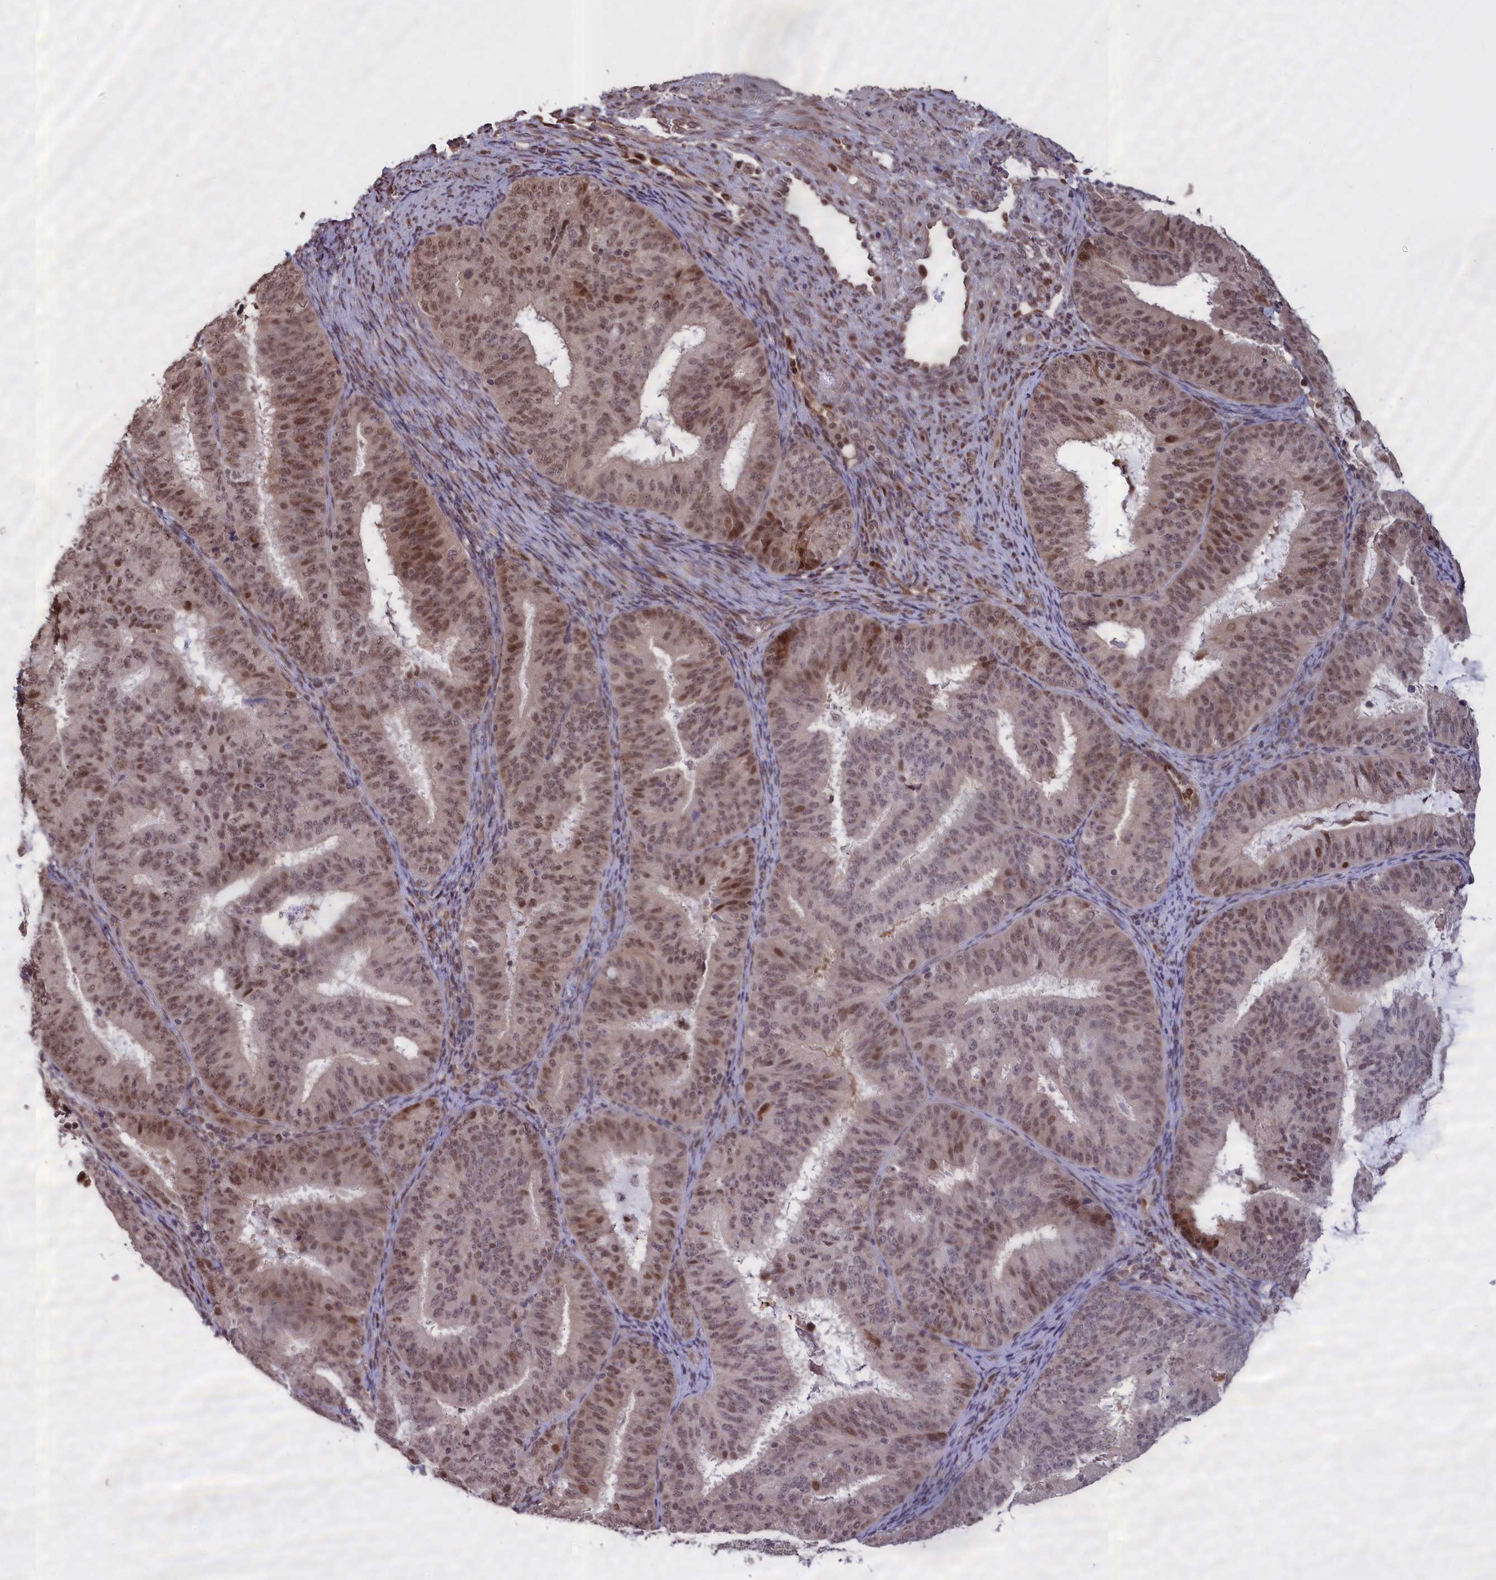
{"staining": {"intensity": "moderate", "quantity": ">75%", "location": "nuclear"}, "tissue": "endometrial cancer", "cell_type": "Tumor cells", "image_type": "cancer", "snomed": [{"axis": "morphology", "description": "Adenocarcinoma, NOS"}, {"axis": "topography", "description": "Endometrium"}], "caption": "IHC (DAB (3,3'-diaminobenzidine)) staining of human adenocarcinoma (endometrial) exhibits moderate nuclear protein expression in approximately >75% of tumor cells.", "gene": "RELB", "patient": {"sex": "female", "age": 51}}